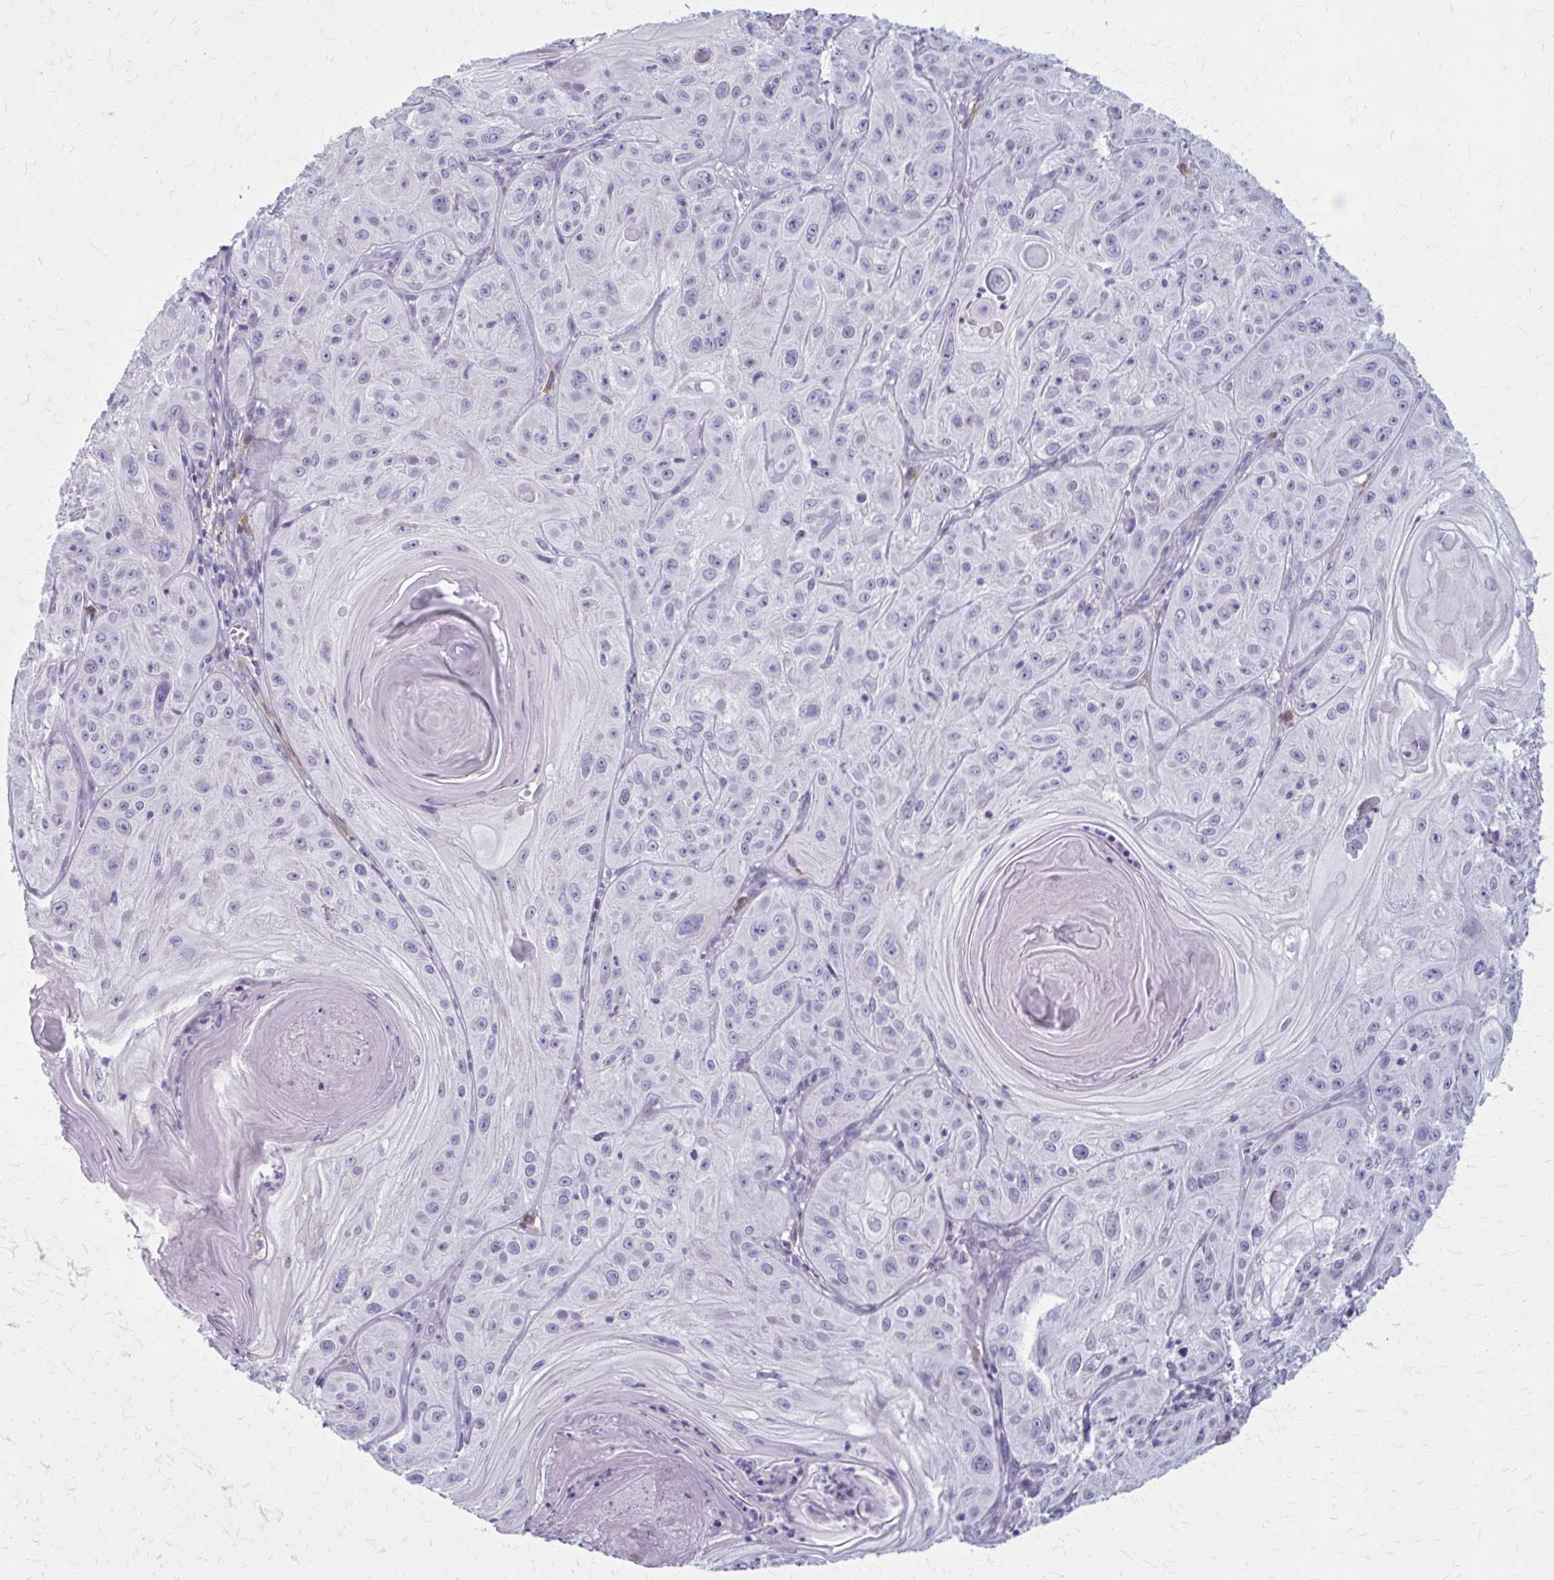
{"staining": {"intensity": "negative", "quantity": "none", "location": "none"}, "tissue": "skin cancer", "cell_type": "Tumor cells", "image_type": "cancer", "snomed": [{"axis": "morphology", "description": "Squamous cell carcinoma, NOS"}, {"axis": "topography", "description": "Skin"}], "caption": "An IHC photomicrograph of skin squamous cell carcinoma is shown. There is no staining in tumor cells of skin squamous cell carcinoma.", "gene": "AKAP12", "patient": {"sex": "male", "age": 85}}